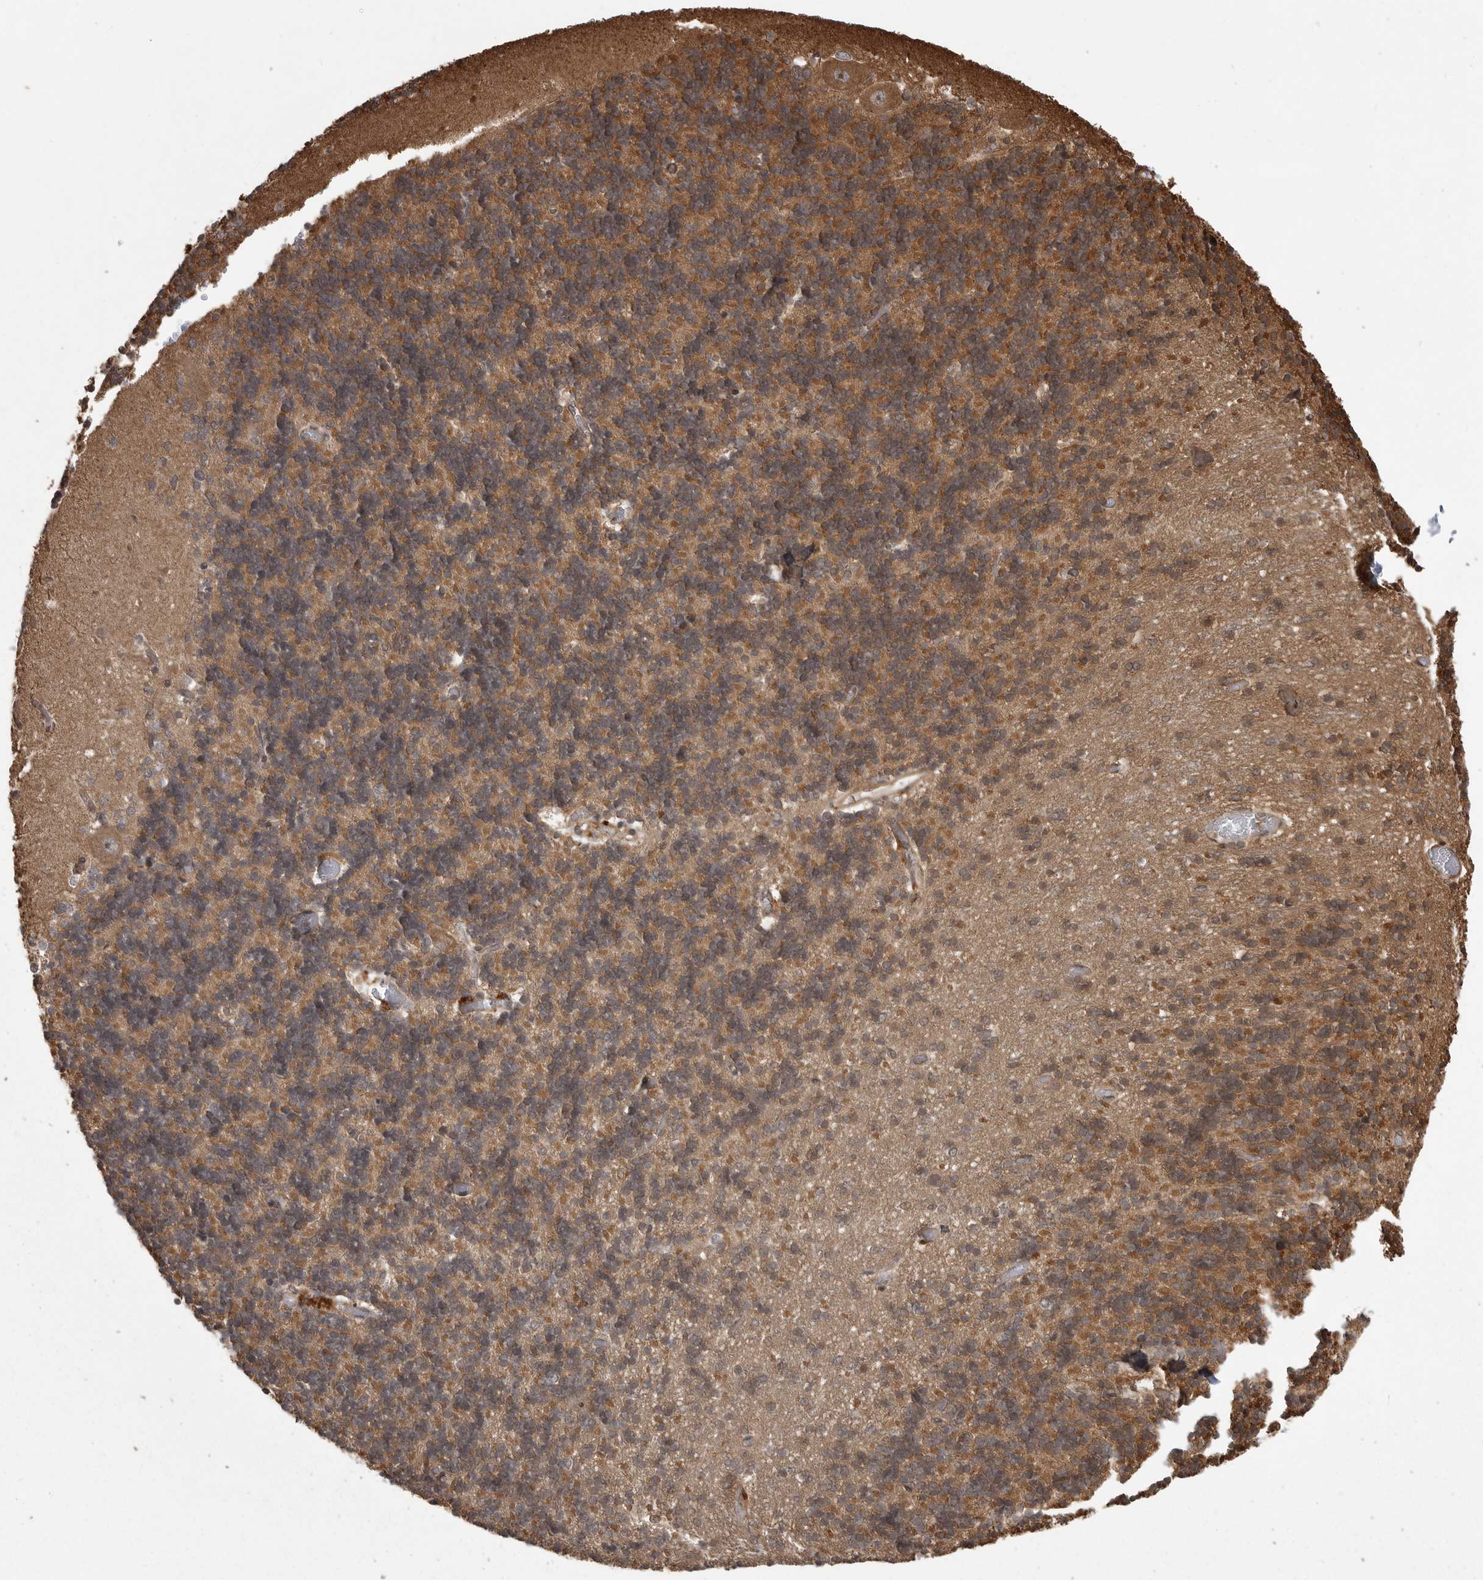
{"staining": {"intensity": "moderate", "quantity": ">75%", "location": "cytoplasmic/membranous"}, "tissue": "cerebellum", "cell_type": "Cells in granular layer", "image_type": "normal", "snomed": [{"axis": "morphology", "description": "Normal tissue, NOS"}, {"axis": "topography", "description": "Cerebellum"}], "caption": "Cells in granular layer demonstrate moderate cytoplasmic/membranous expression in approximately >75% of cells in normal cerebellum. The staining was performed using DAB (3,3'-diaminobenzidine) to visualize the protein expression in brown, while the nuclei were stained in blue with hematoxylin (Magnification: 20x).", "gene": "DNAJC8", "patient": {"sex": "male", "age": 37}}